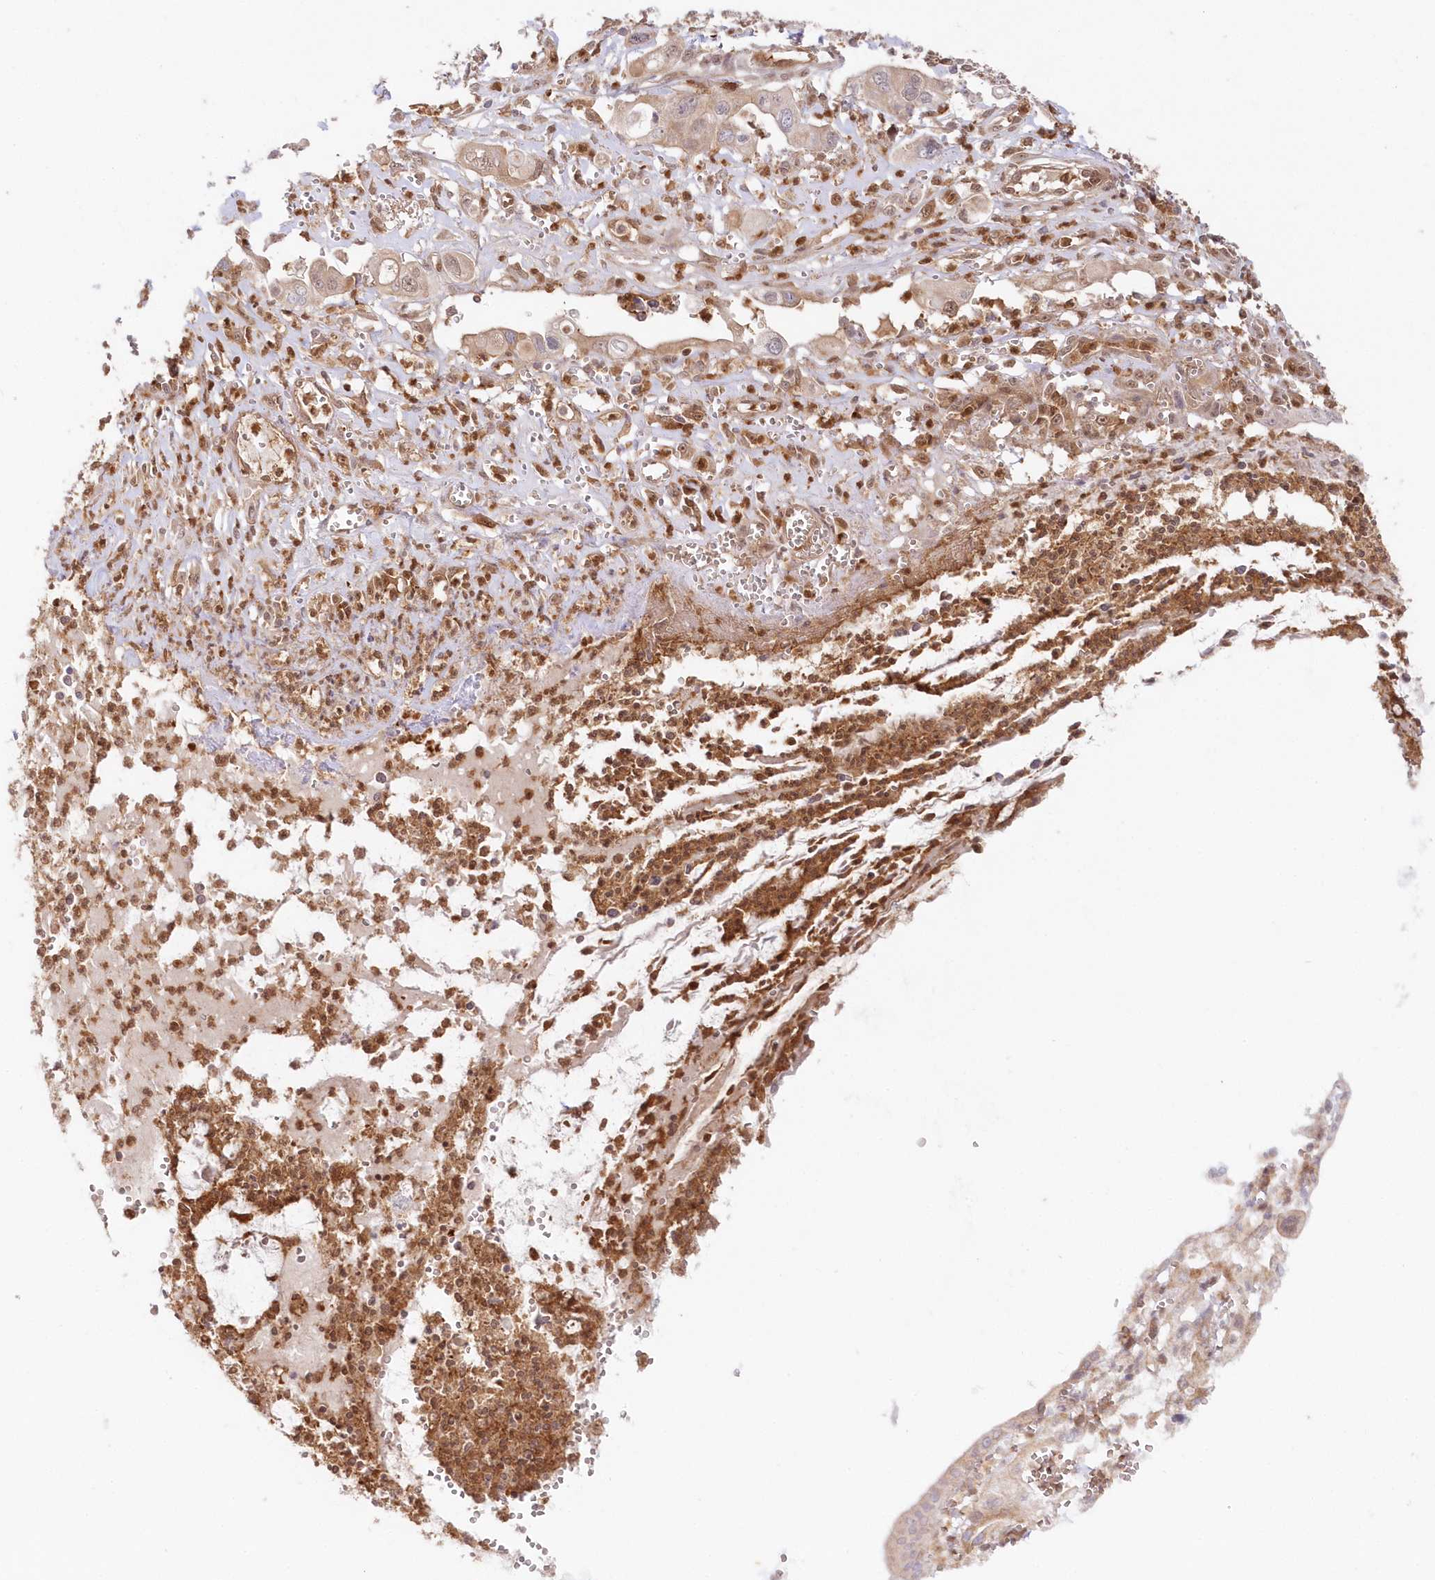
{"staining": {"intensity": "weak", "quantity": "25%-75%", "location": "cytoplasmic/membranous"}, "tissue": "pancreatic cancer", "cell_type": "Tumor cells", "image_type": "cancer", "snomed": [{"axis": "morphology", "description": "Adenocarcinoma, NOS"}, {"axis": "topography", "description": "Pancreas"}], "caption": "A low amount of weak cytoplasmic/membranous staining is present in approximately 25%-75% of tumor cells in pancreatic cancer (adenocarcinoma) tissue.", "gene": "GBE1", "patient": {"sex": "male", "age": 68}}